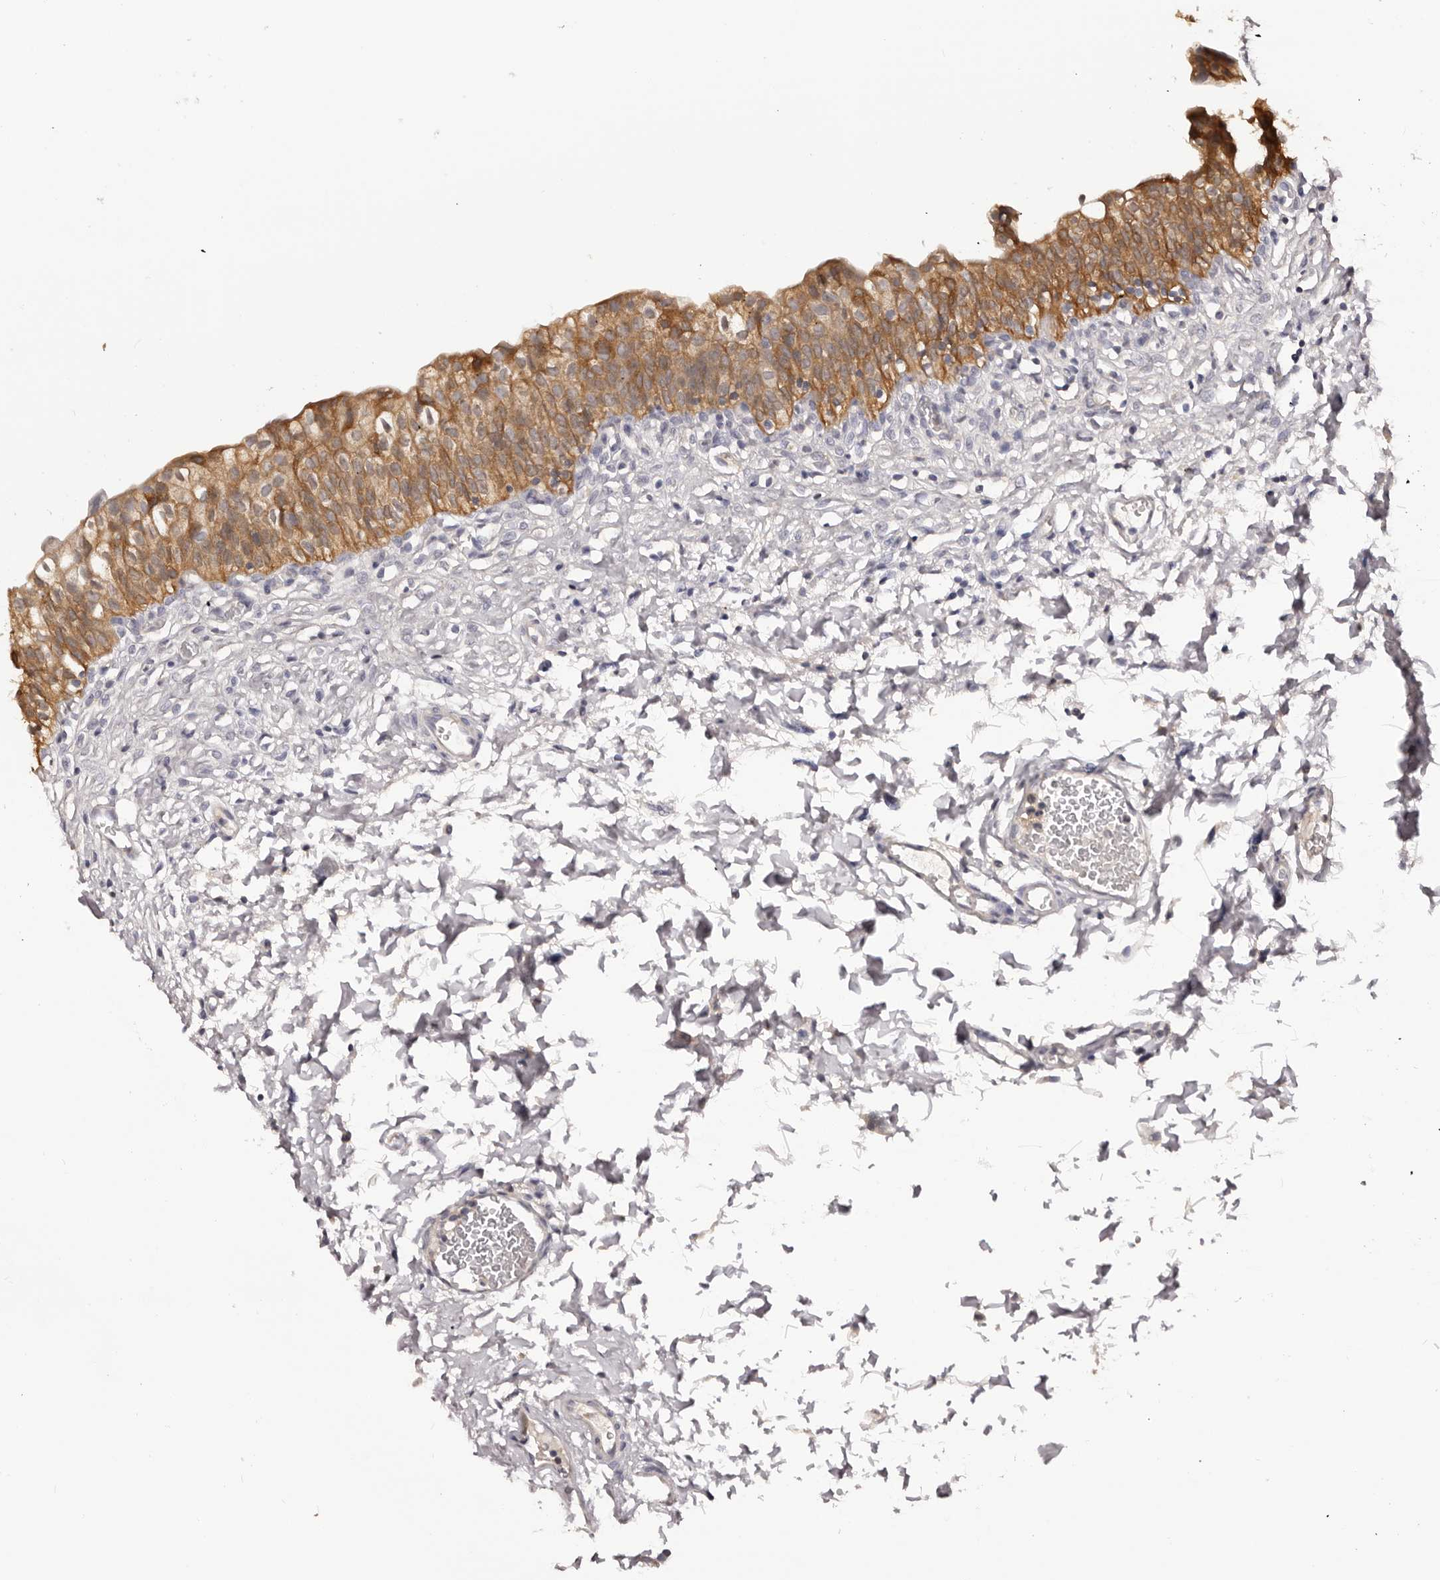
{"staining": {"intensity": "moderate", "quantity": ">75%", "location": "cytoplasmic/membranous"}, "tissue": "urinary bladder", "cell_type": "Urothelial cells", "image_type": "normal", "snomed": [{"axis": "morphology", "description": "Normal tissue, NOS"}, {"axis": "topography", "description": "Urinary bladder"}], "caption": "Immunohistochemistry (DAB) staining of benign human urinary bladder displays moderate cytoplasmic/membranous protein staining in about >75% of urothelial cells.", "gene": "KCNJ8", "patient": {"sex": "male", "age": 55}}